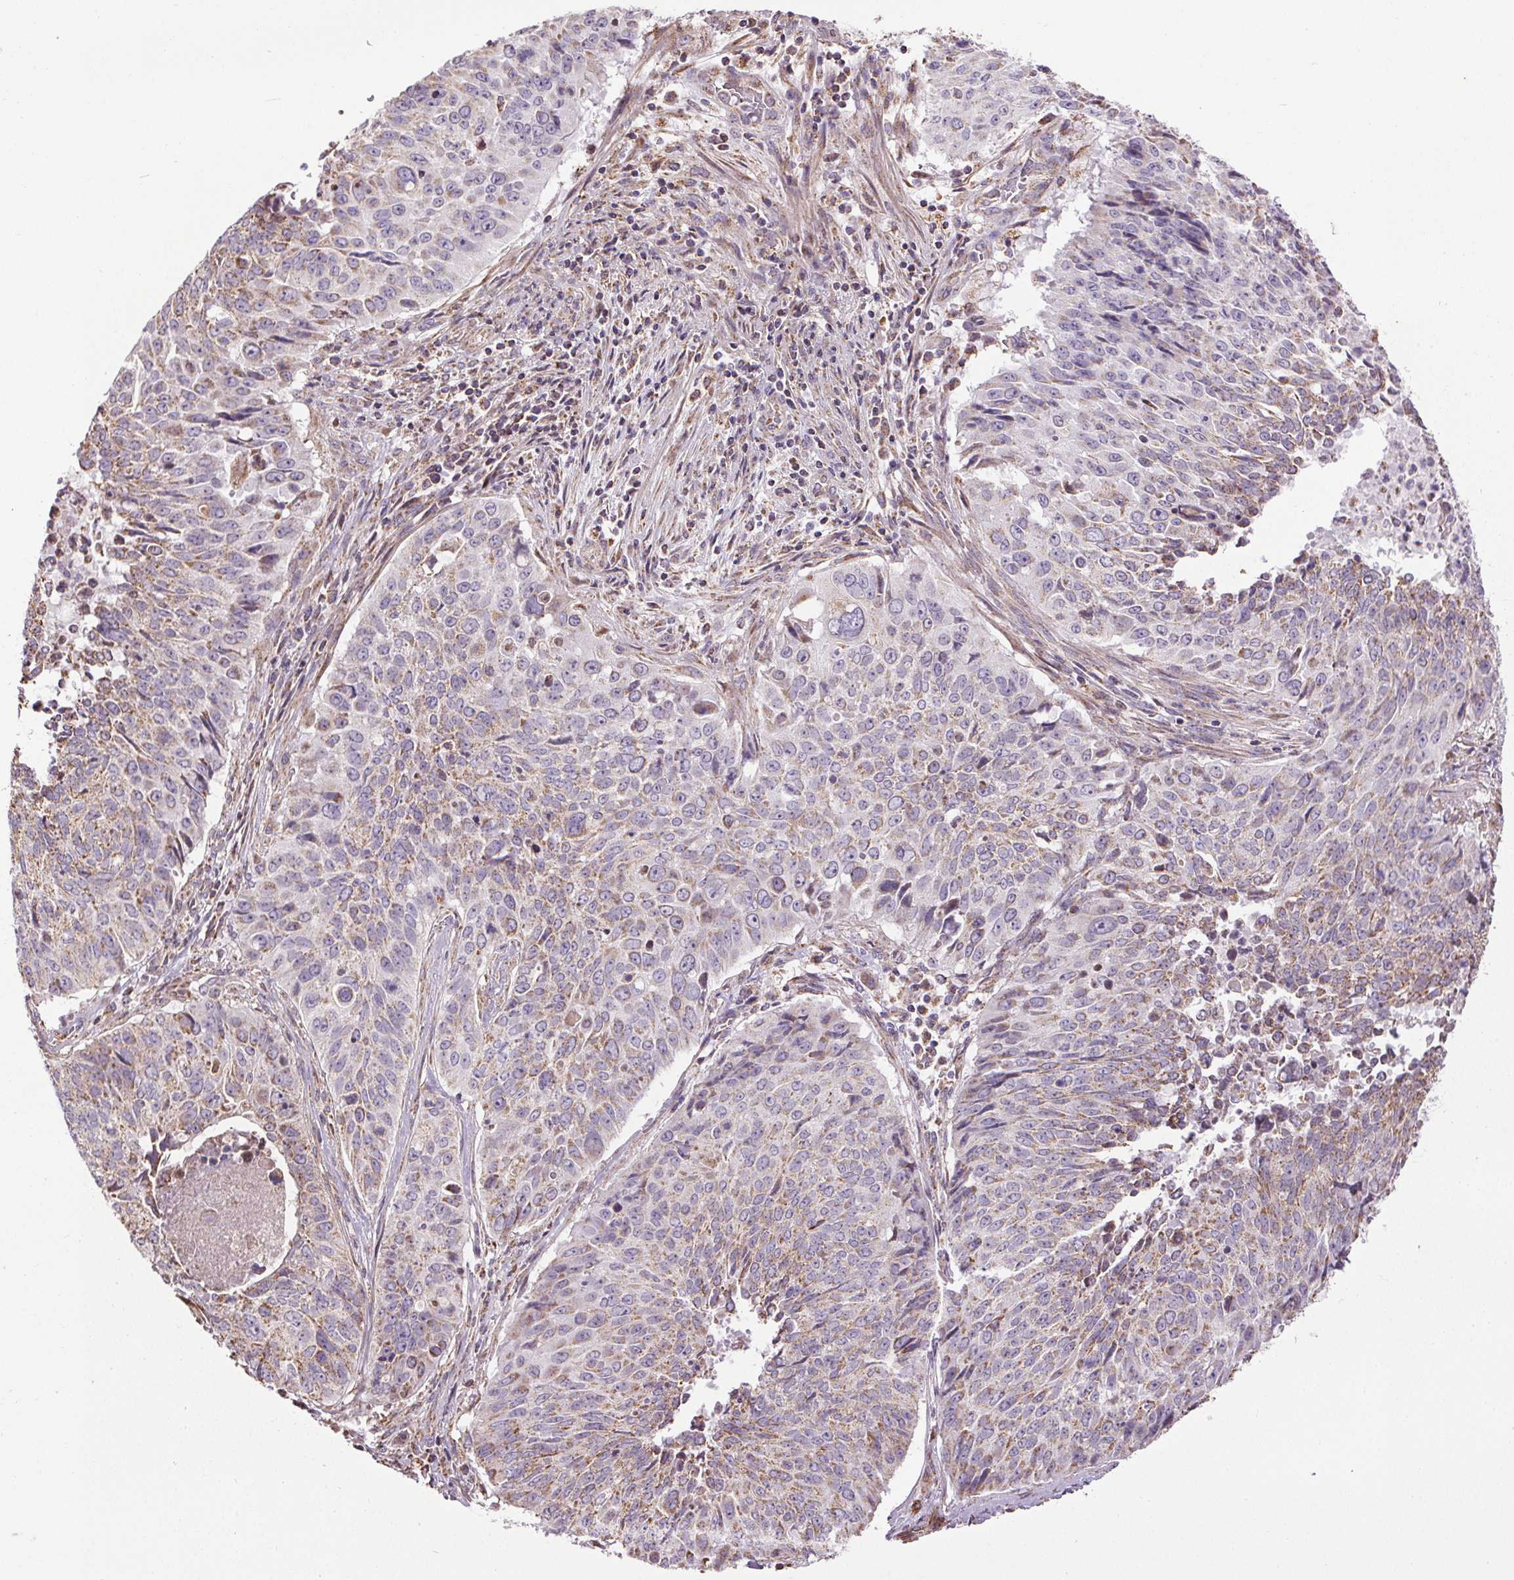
{"staining": {"intensity": "weak", "quantity": "<25%", "location": "cytoplasmic/membranous"}, "tissue": "lung cancer", "cell_type": "Tumor cells", "image_type": "cancer", "snomed": [{"axis": "morphology", "description": "Normal tissue, NOS"}, {"axis": "morphology", "description": "Squamous cell carcinoma, NOS"}, {"axis": "topography", "description": "Bronchus"}, {"axis": "topography", "description": "Lung"}], "caption": "Tumor cells are negative for protein expression in human lung cancer (squamous cell carcinoma).", "gene": "ZNF548", "patient": {"sex": "male", "age": 64}}